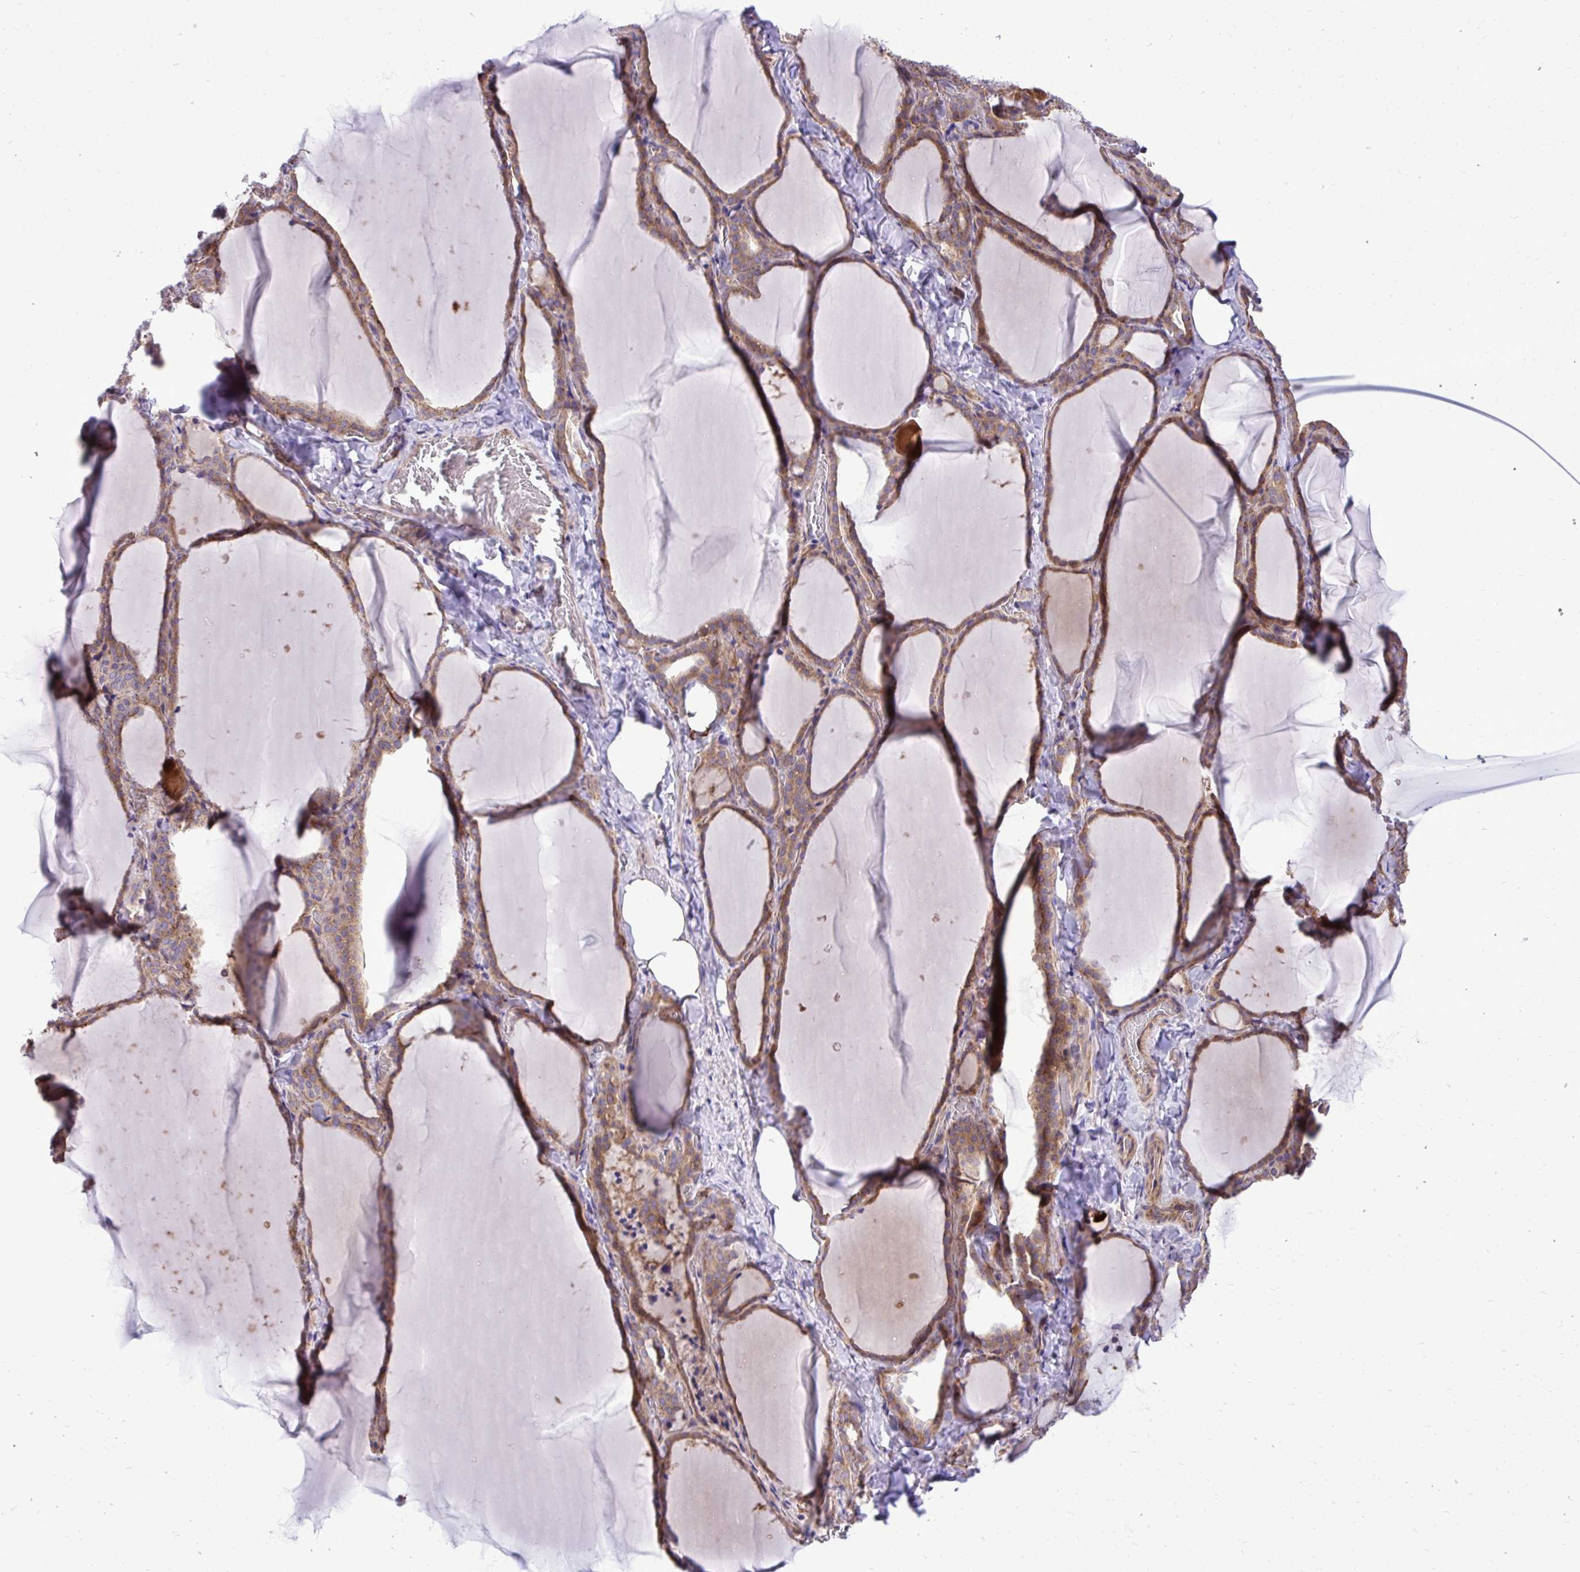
{"staining": {"intensity": "weak", "quantity": ">75%", "location": "cytoplasmic/membranous"}, "tissue": "thyroid gland", "cell_type": "Glandular cells", "image_type": "normal", "snomed": [{"axis": "morphology", "description": "Normal tissue, NOS"}, {"axis": "topography", "description": "Thyroid gland"}], "caption": "Immunohistochemical staining of unremarkable thyroid gland exhibits >75% levels of weak cytoplasmic/membranous protein staining in about >75% of glandular cells. (DAB IHC, brown staining for protein, blue staining for nuclei).", "gene": "PAIP2", "patient": {"sex": "female", "age": 22}}